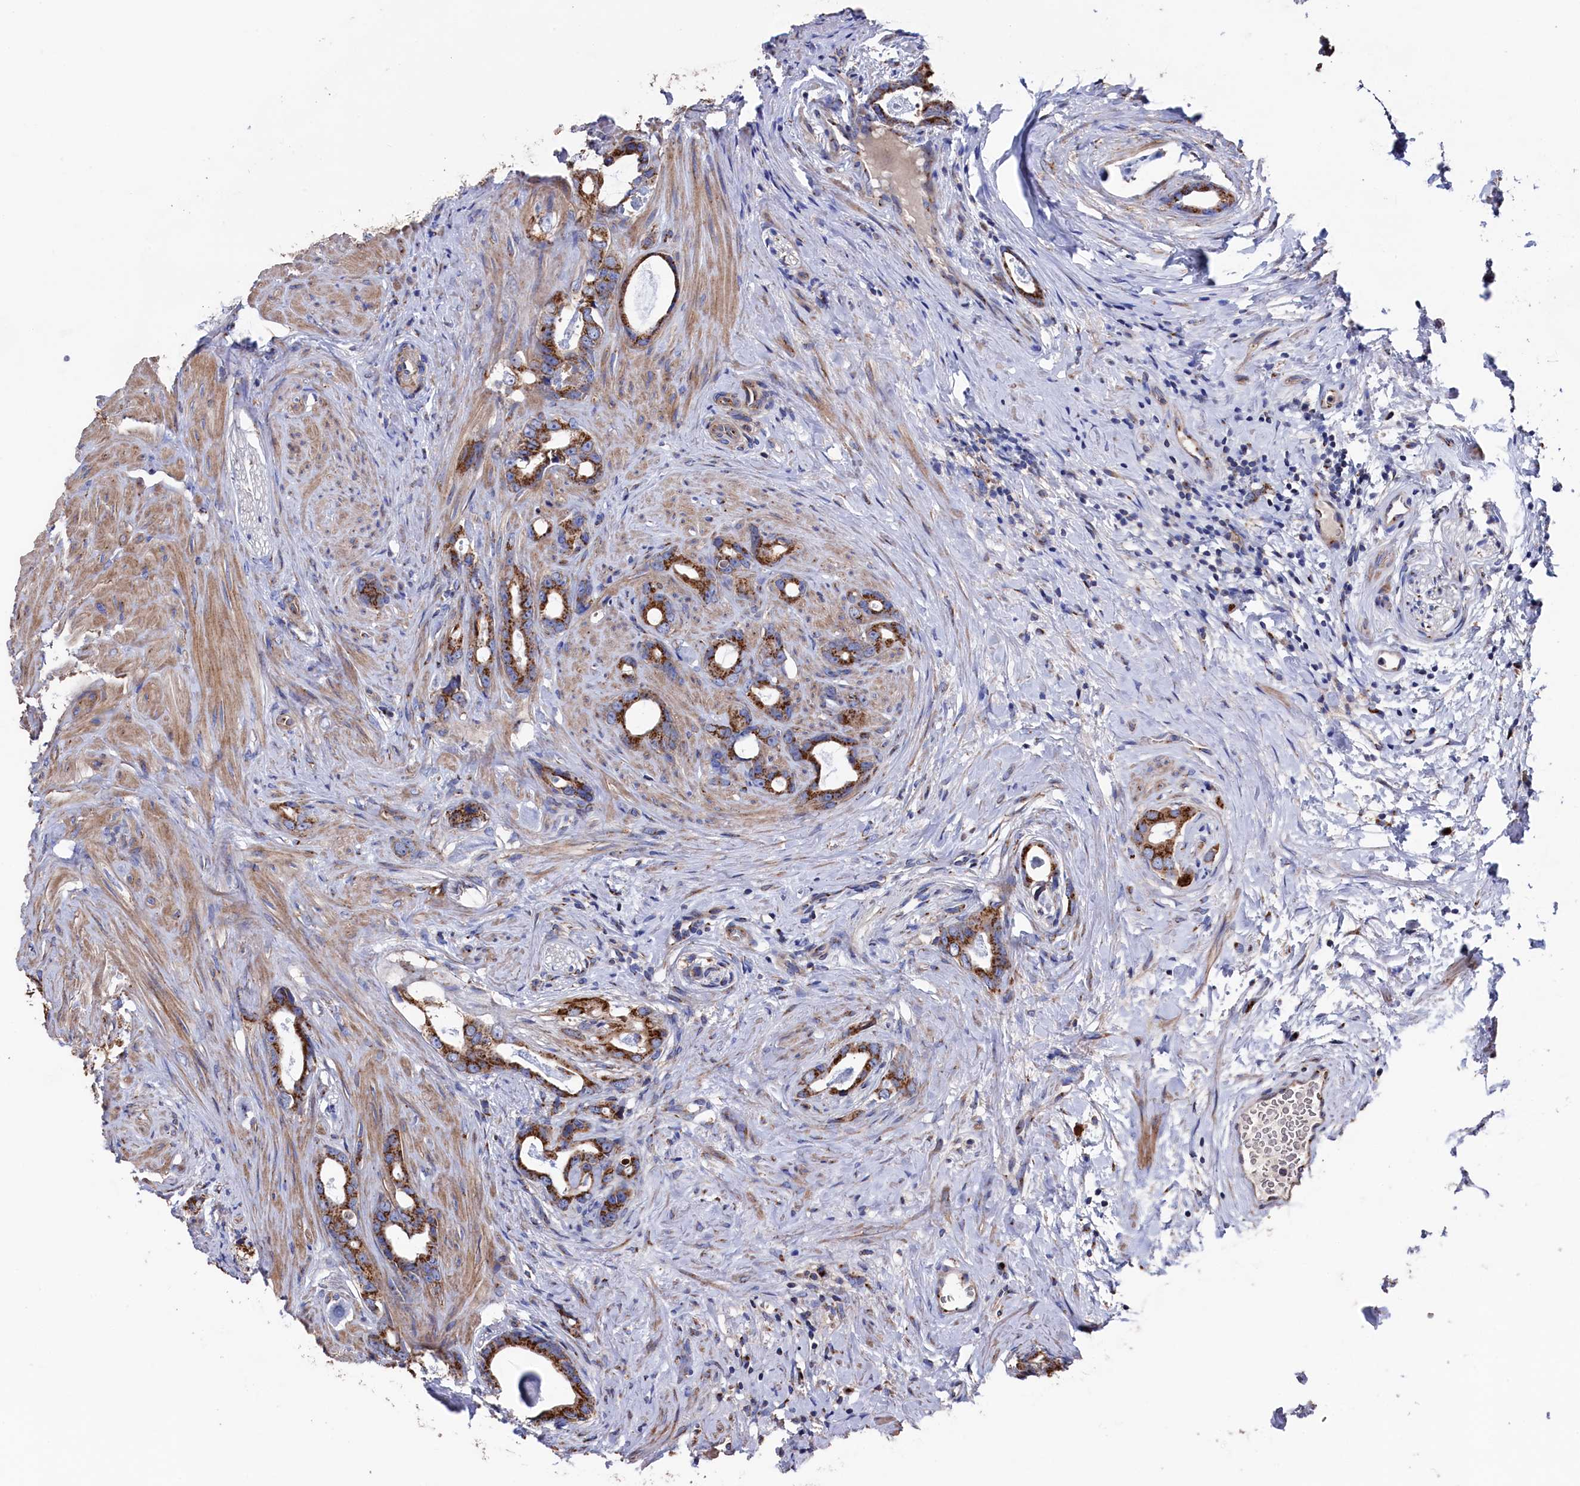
{"staining": {"intensity": "strong", "quantity": ">75%", "location": "cytoplasmic/membranous"}, "tissue": "prostate cancer", "cell_type": "Tumor cells", "image_type": "cancer", "snomed": [{"axis": "morphology", "description": "Adenocarcinoma, Low grade"}, {"axis": "topography", "description": "Prostate"}], "caption": "About >75% of tumor cells in prostate cancer reveal strong cytoplasmic/membranous protein positivity as visualized by brown immunohistochemical staining.", "gene": "PRRC1", "patient": {"sex": "male", "age": 63}}